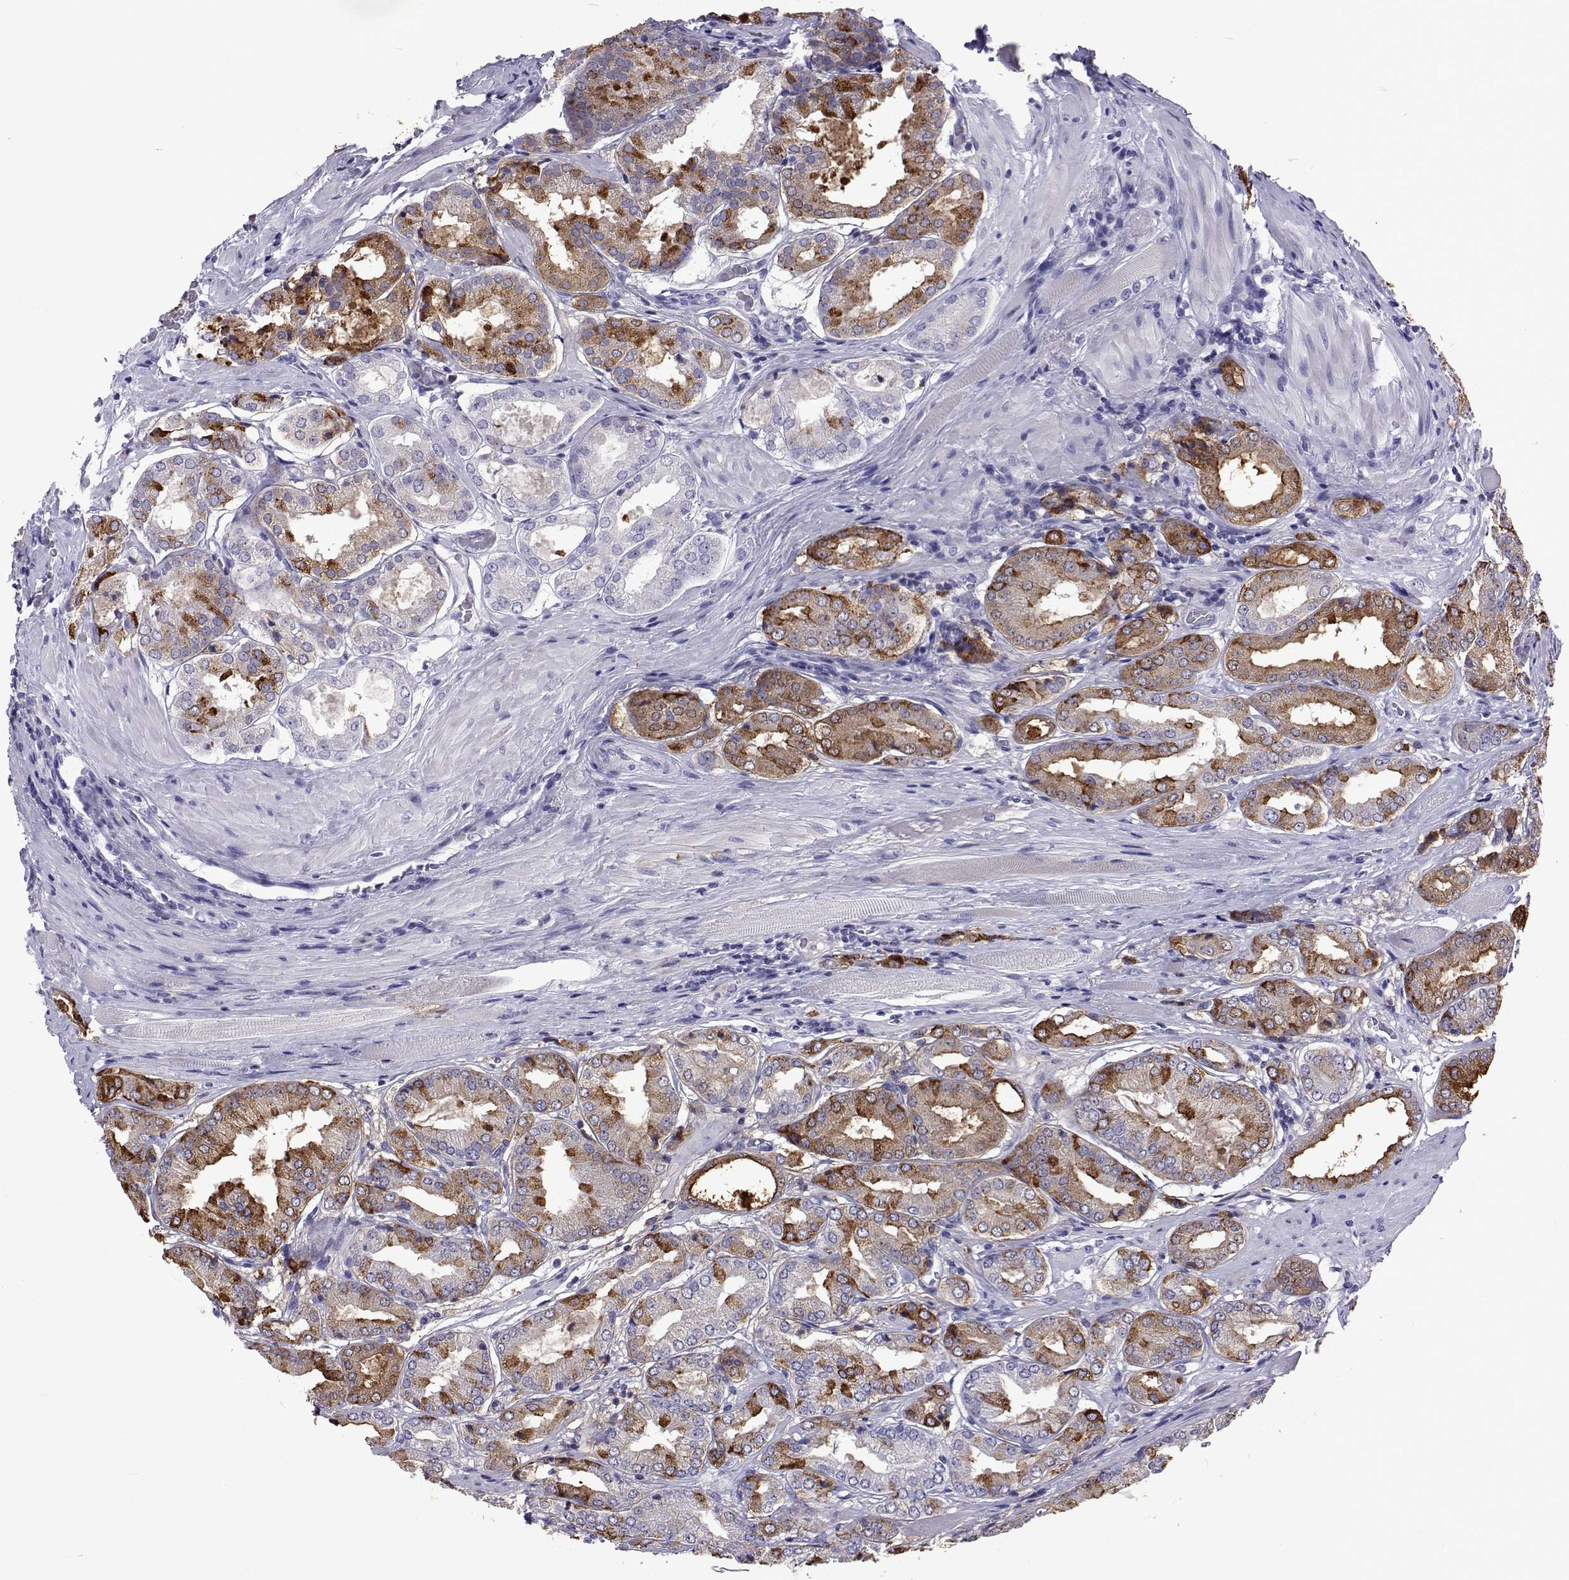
{"staining": {"intensity": "moderate", "quantity": "<25%", "location": "cytoplasmic/membranous"}, "tissue": "prostate cancer", "cell_type": "Tumor cells", "image_type": "cancer", "snomed": [{"axis": "morphology", "description": "Adenocarcinoma, NOS"}, {"axis": "topography", "description": "Prostate"}], "caption": "The histopathology image shows immunohistochemical staining of adenocarcinoma (prostate). There is moderate cytoplasmic/membranous positivity is present in about <25% of tumor cells.", "gene": "UMODL1", "patient": {"sex": "male", "age": 63}}